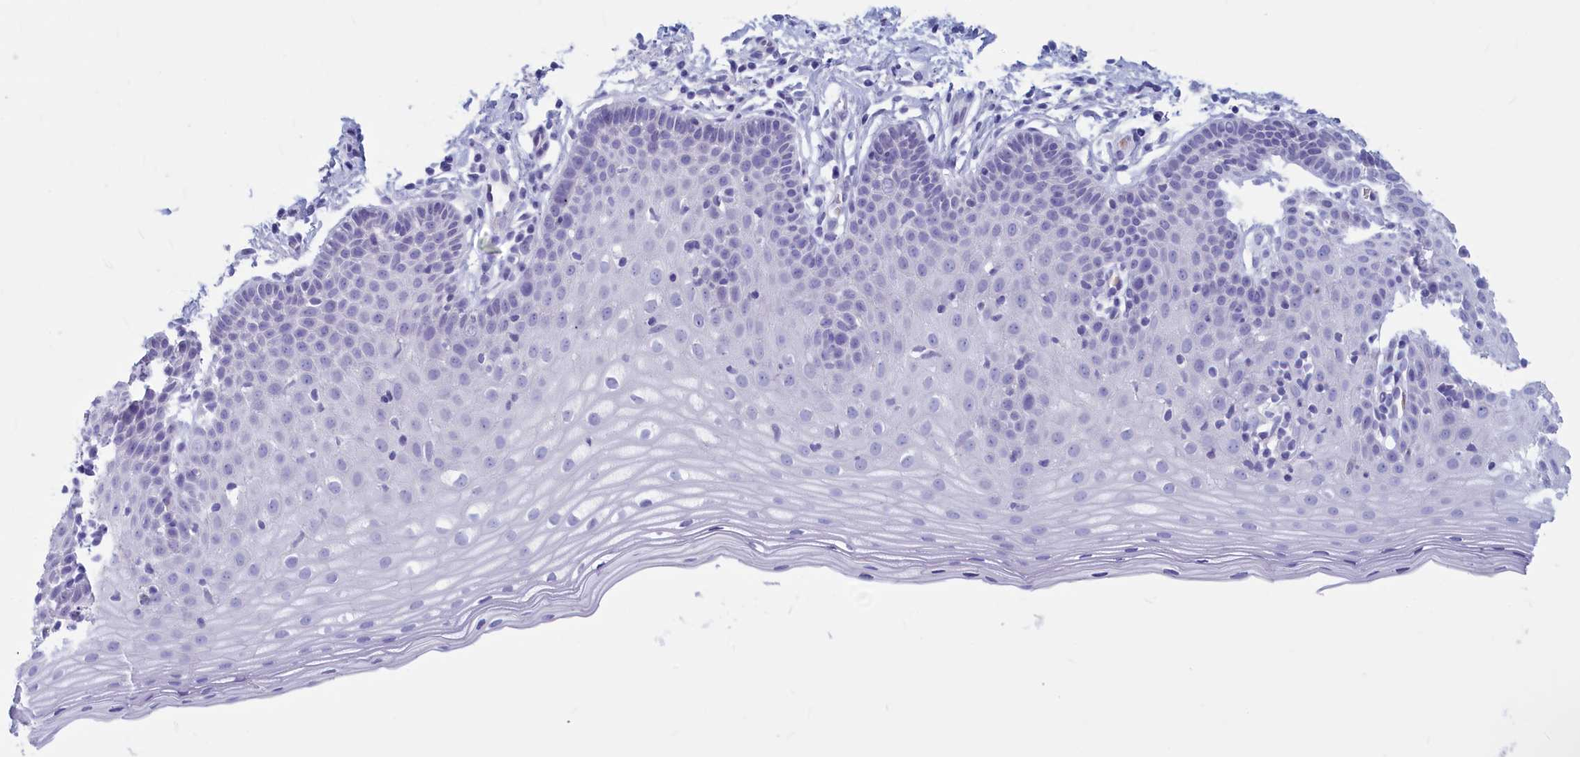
{"staining": {"intensity": "negative", "quantity": "none", "location": "none"}, "tissue": "cervix", "cell_type": "Glandular cells", "image_type": "normal", "snomed": [{"axis": "morphology", "description": "Normal tissue, NOS"}, {"axis": "topography", "description": "Cervix"}], "caption": "Protein analysis of unremarkable cervix reveals no significant expression in glandular cells.", "gene": "GAPDHS", "patient": {"sex": "female", "age": 36}}